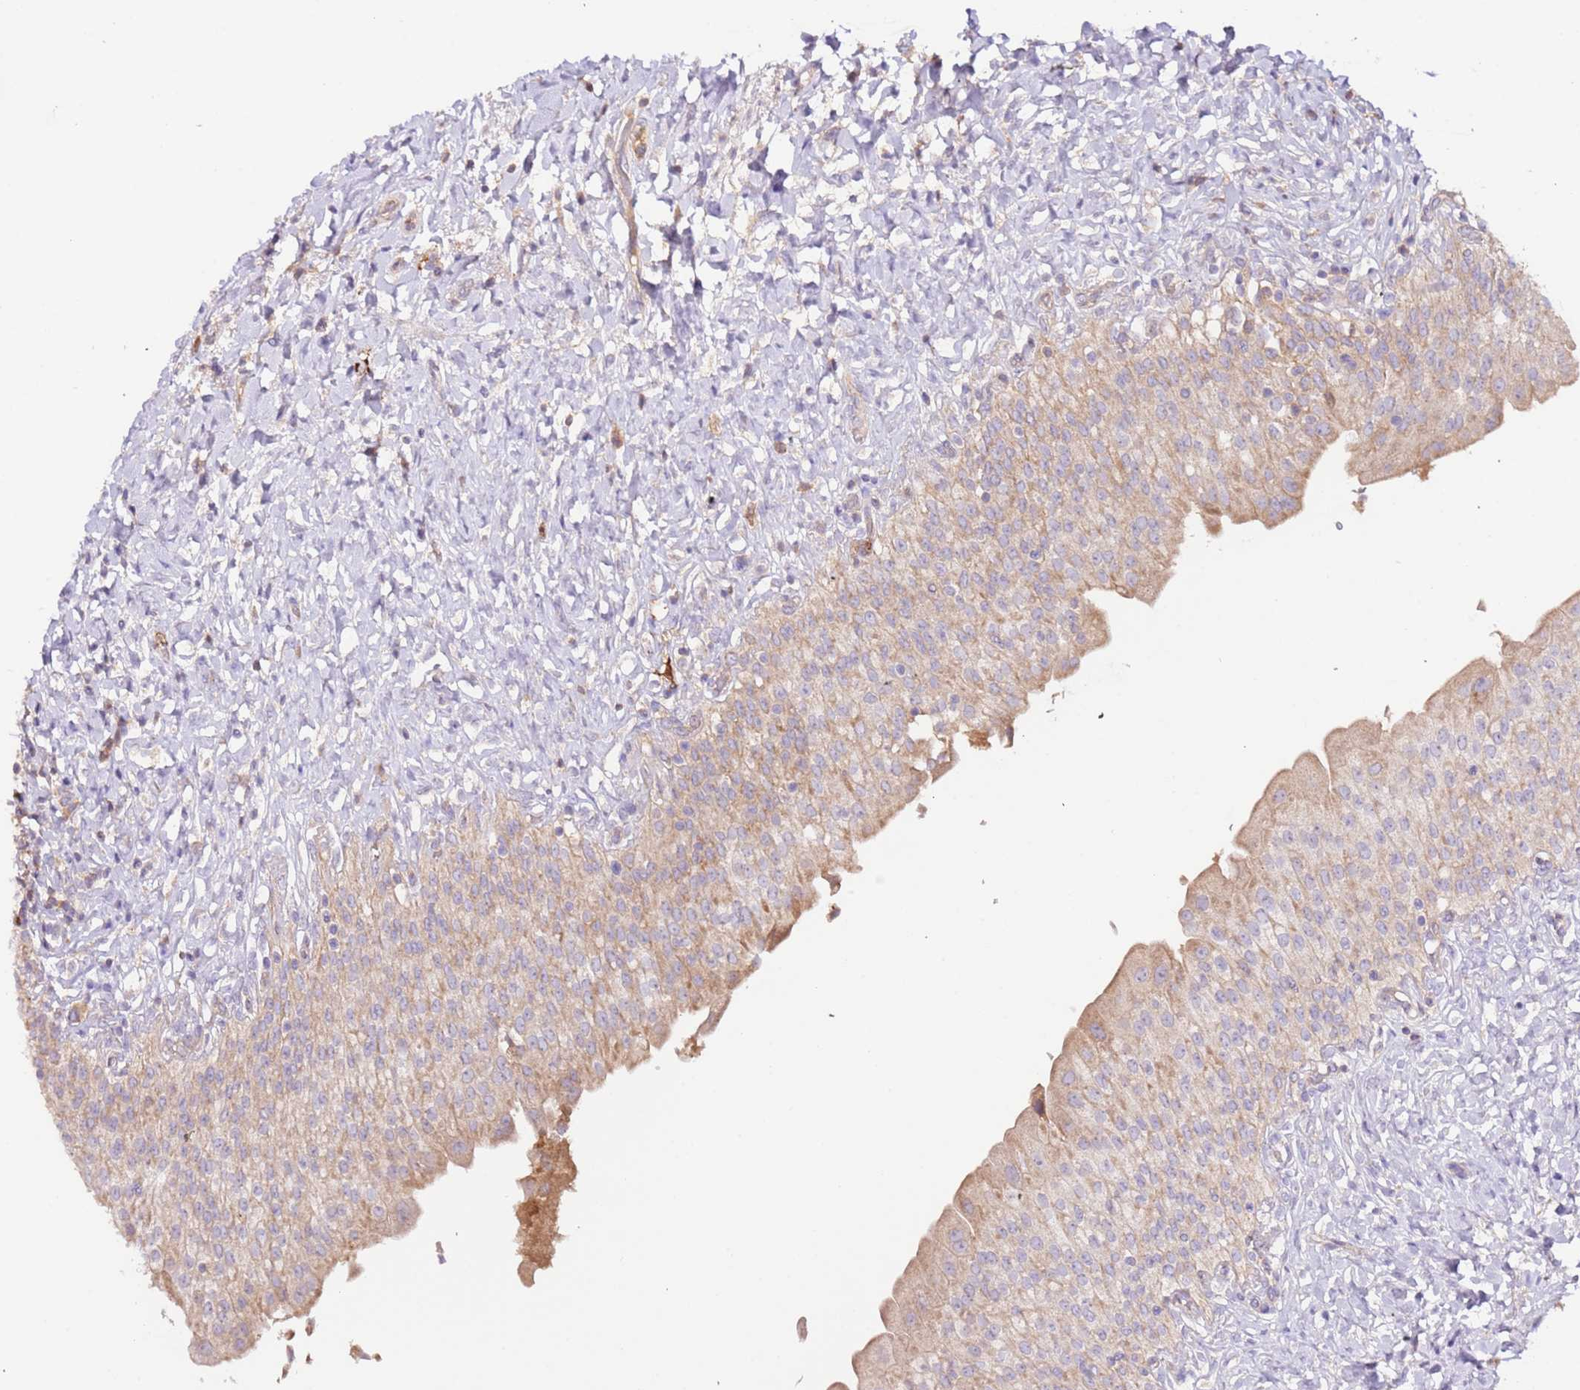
{"staining": {"intensity": "weak", "quantity": ">75%", "location": "cytoplasmic/membranous"}, "tissue": "urinary bladder", "cell_type": "Urothelial cells", "image_type": "normal", "snomed": [{"axis": "morphology", "description": "Normal tissue, NOS"}, {"axis": "morphology", "description": "Inflammation, NOS"}, {"axis": "topography", "description": "Urinary bladder"}], "caption": "A brown stain highlights weak cytoplasmic/membranous staining of a protein in urothelial cells of unremarkable human urinary bladder. The staining was performed using DAB (3,3'-diaminobenzidine) to visualize the protein expression in brown, while the nuclei were stained in blue with hematoxylin (Magnification: 20x).", "gene": "FLVCR1", "patient": {"sex": "male", "age": 64}}